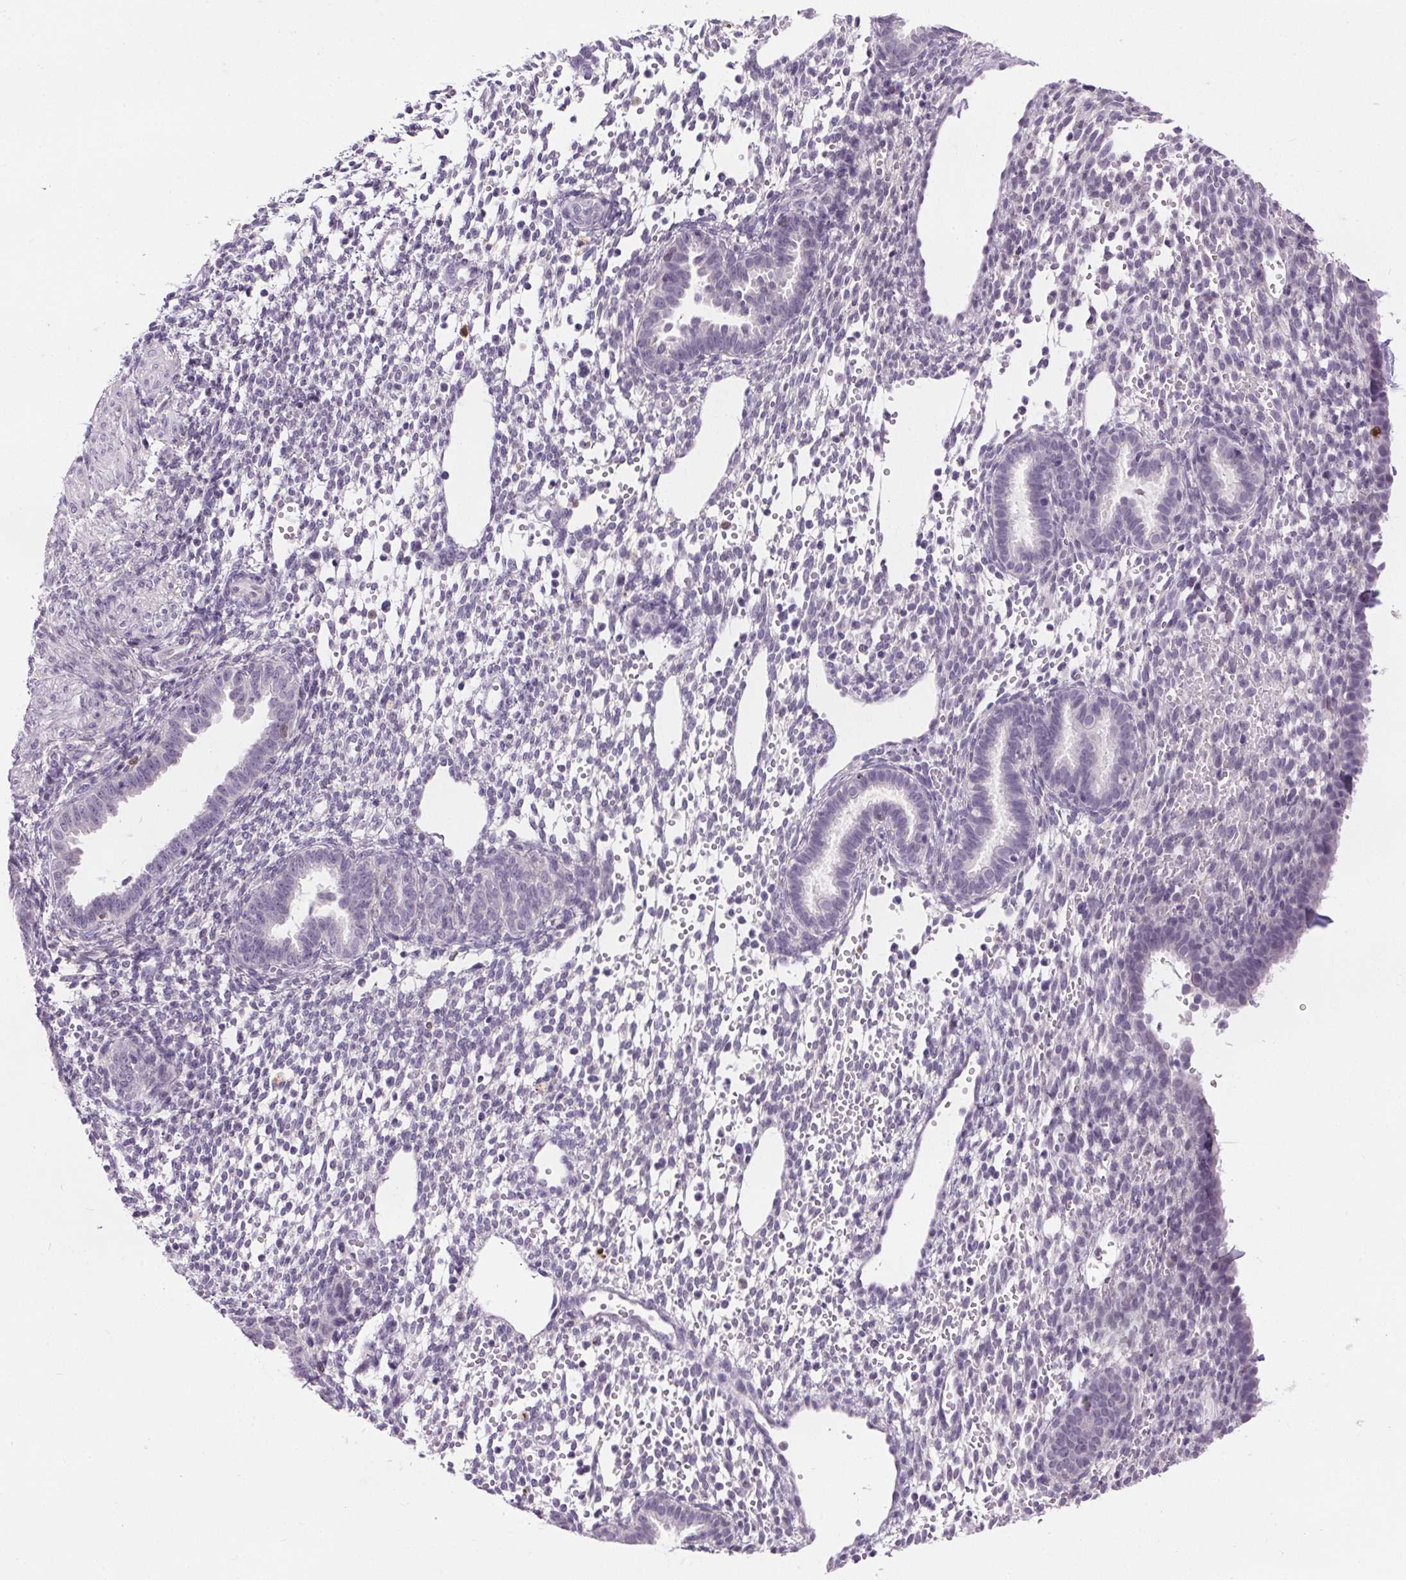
{"staining": {"intensity": "negative", "quantity": "none", "location": "none"}, "tissue": "endometrium", "cell_type": "Cells in endometrial stroma", "image_type": "normal", "snomed": [{"axis": "morphology", "description": "Normal tissue, NOS"}, {"axis": "topography", "description": "Endometrium"}], "caption": "High power microscopy micrograph of an immunohistochemistry photomicrograph of unremarkable endometrium, revealing no significant positivity in cells in endometrial stroma. (DAB (3,3'-diaminobenzidine) immunohistochemistry with hematoxylin counter stain).", "gene": "TMEM240", "patient": {"sex": "female", "age": 36}}